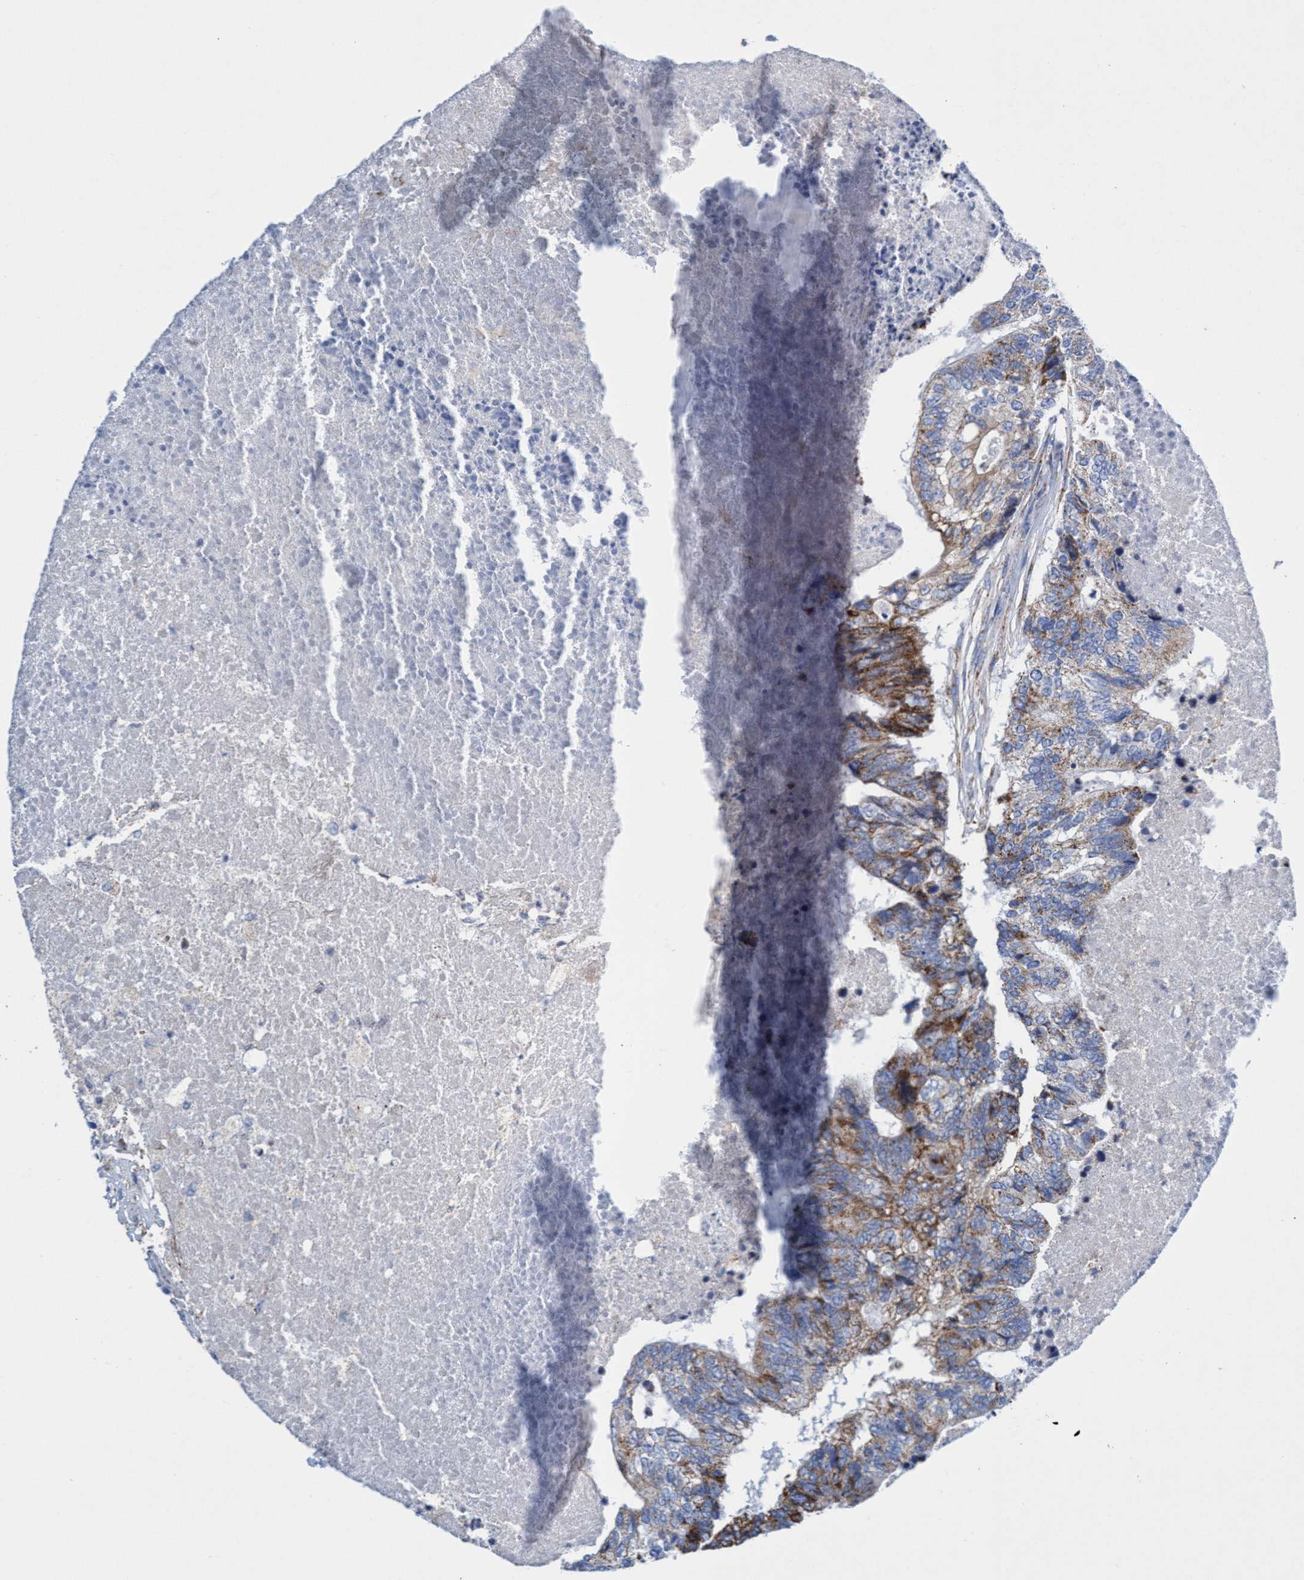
{"staining": {"intensity": "moderate", "quantity": "25%-75%", "location": "cytoplasmic/membranous"}, "tissue": "colorectal cancer", "cell_type": "Tumor cells", "image_type": "cancer", "snomed": [{"axis": "morphology", "description": "Adenocarcinoma, NOS"}, {"axis": "topography", "description": "Colon"}], "caption": "Brown immunohistochemical staining in colorectal cancer demonstrates moderate cytoplasmic/membranous expression in approximately 25%-75% of tumor cells.", "gene": "ZNF750", "patient": {"sex": "female", "age": 67}}